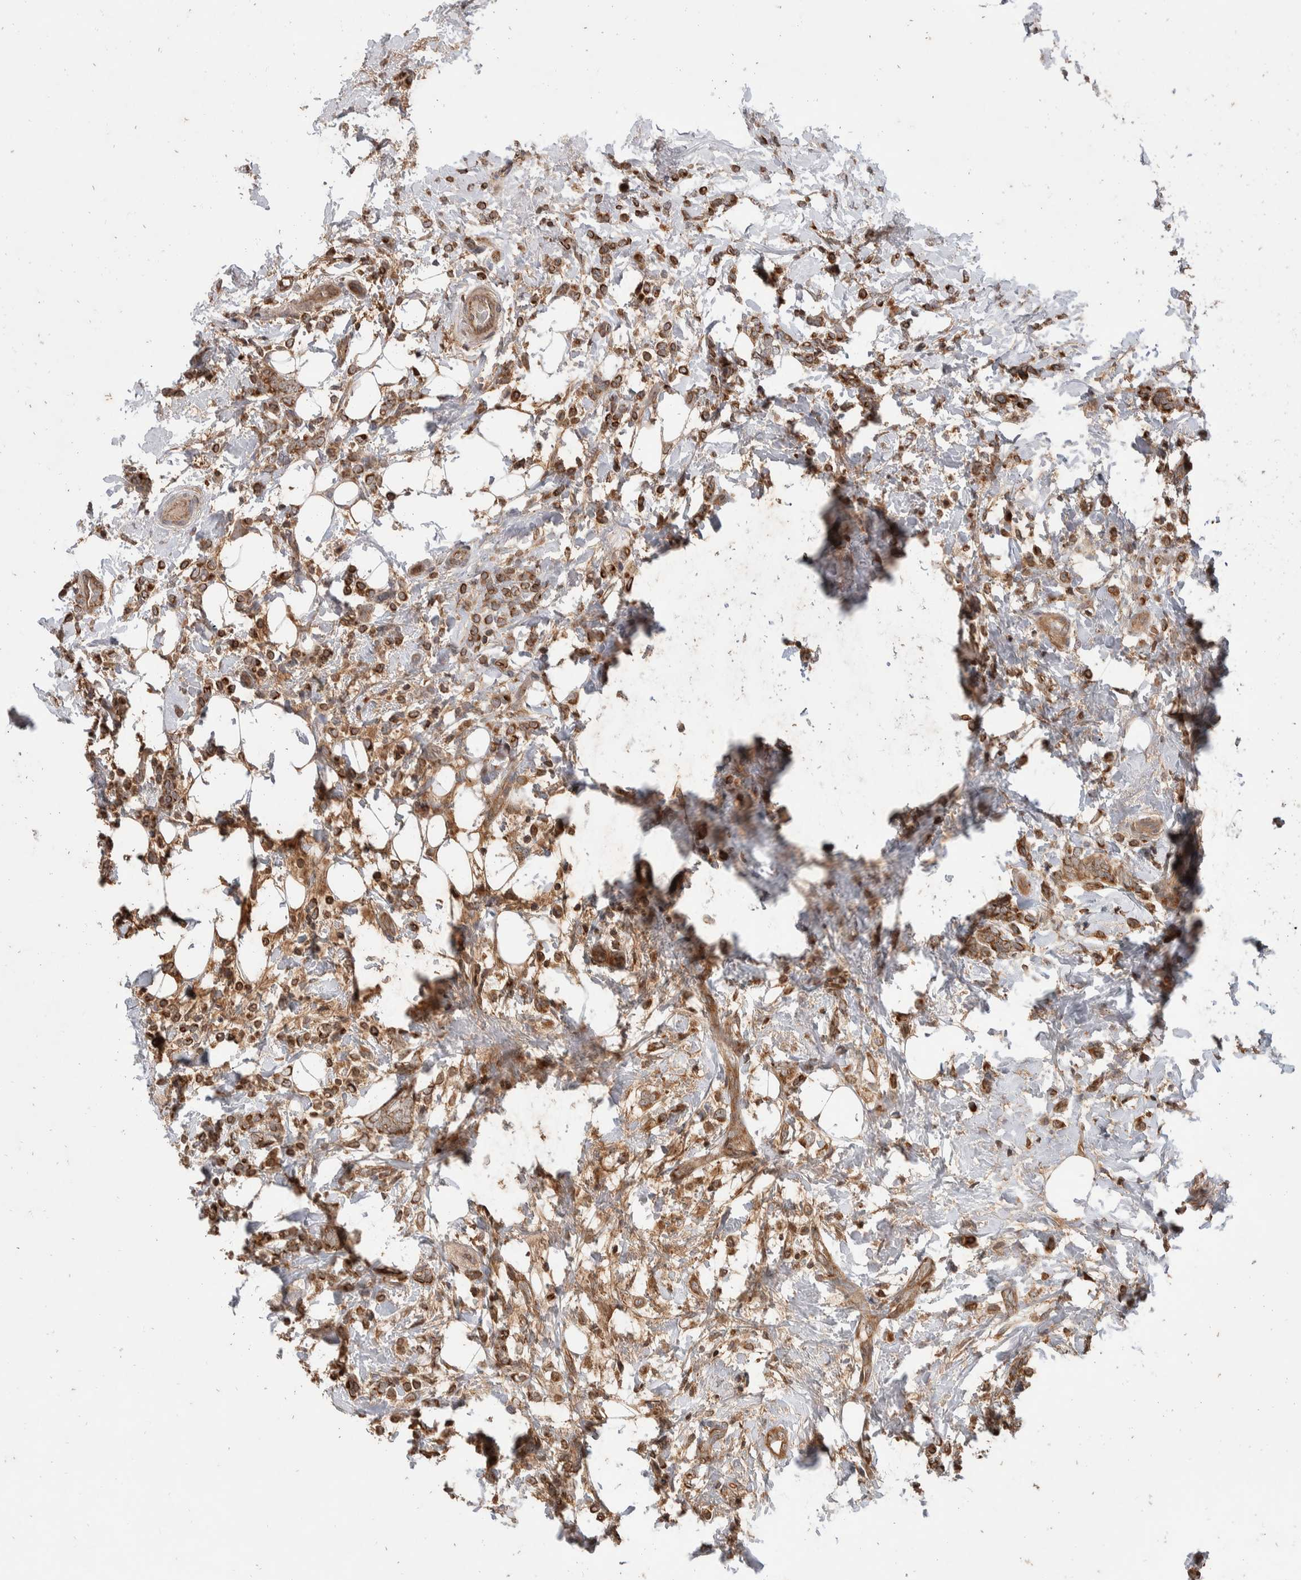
{"staining": {"intensity": "strong", "quantity": ">75%", "location": "cytoplasmic/membranous"}, "tissue": "breast cancer", "cell_type": "Tumor cells", "image_type": "cancer", "snomed": [{"axis": "morphology", "description": "Lobular carcinoma"}, {"axis": "topography", "description": "Breast"}], "caption": "Immunohistochemical staining of breast lobular carcinoma displays high levels of strong cytoplasmic/membranous protein expression in about >75% of tumor cells.", "gene": "ABHD11", "patient": {"sex": "female", "age": 50}}